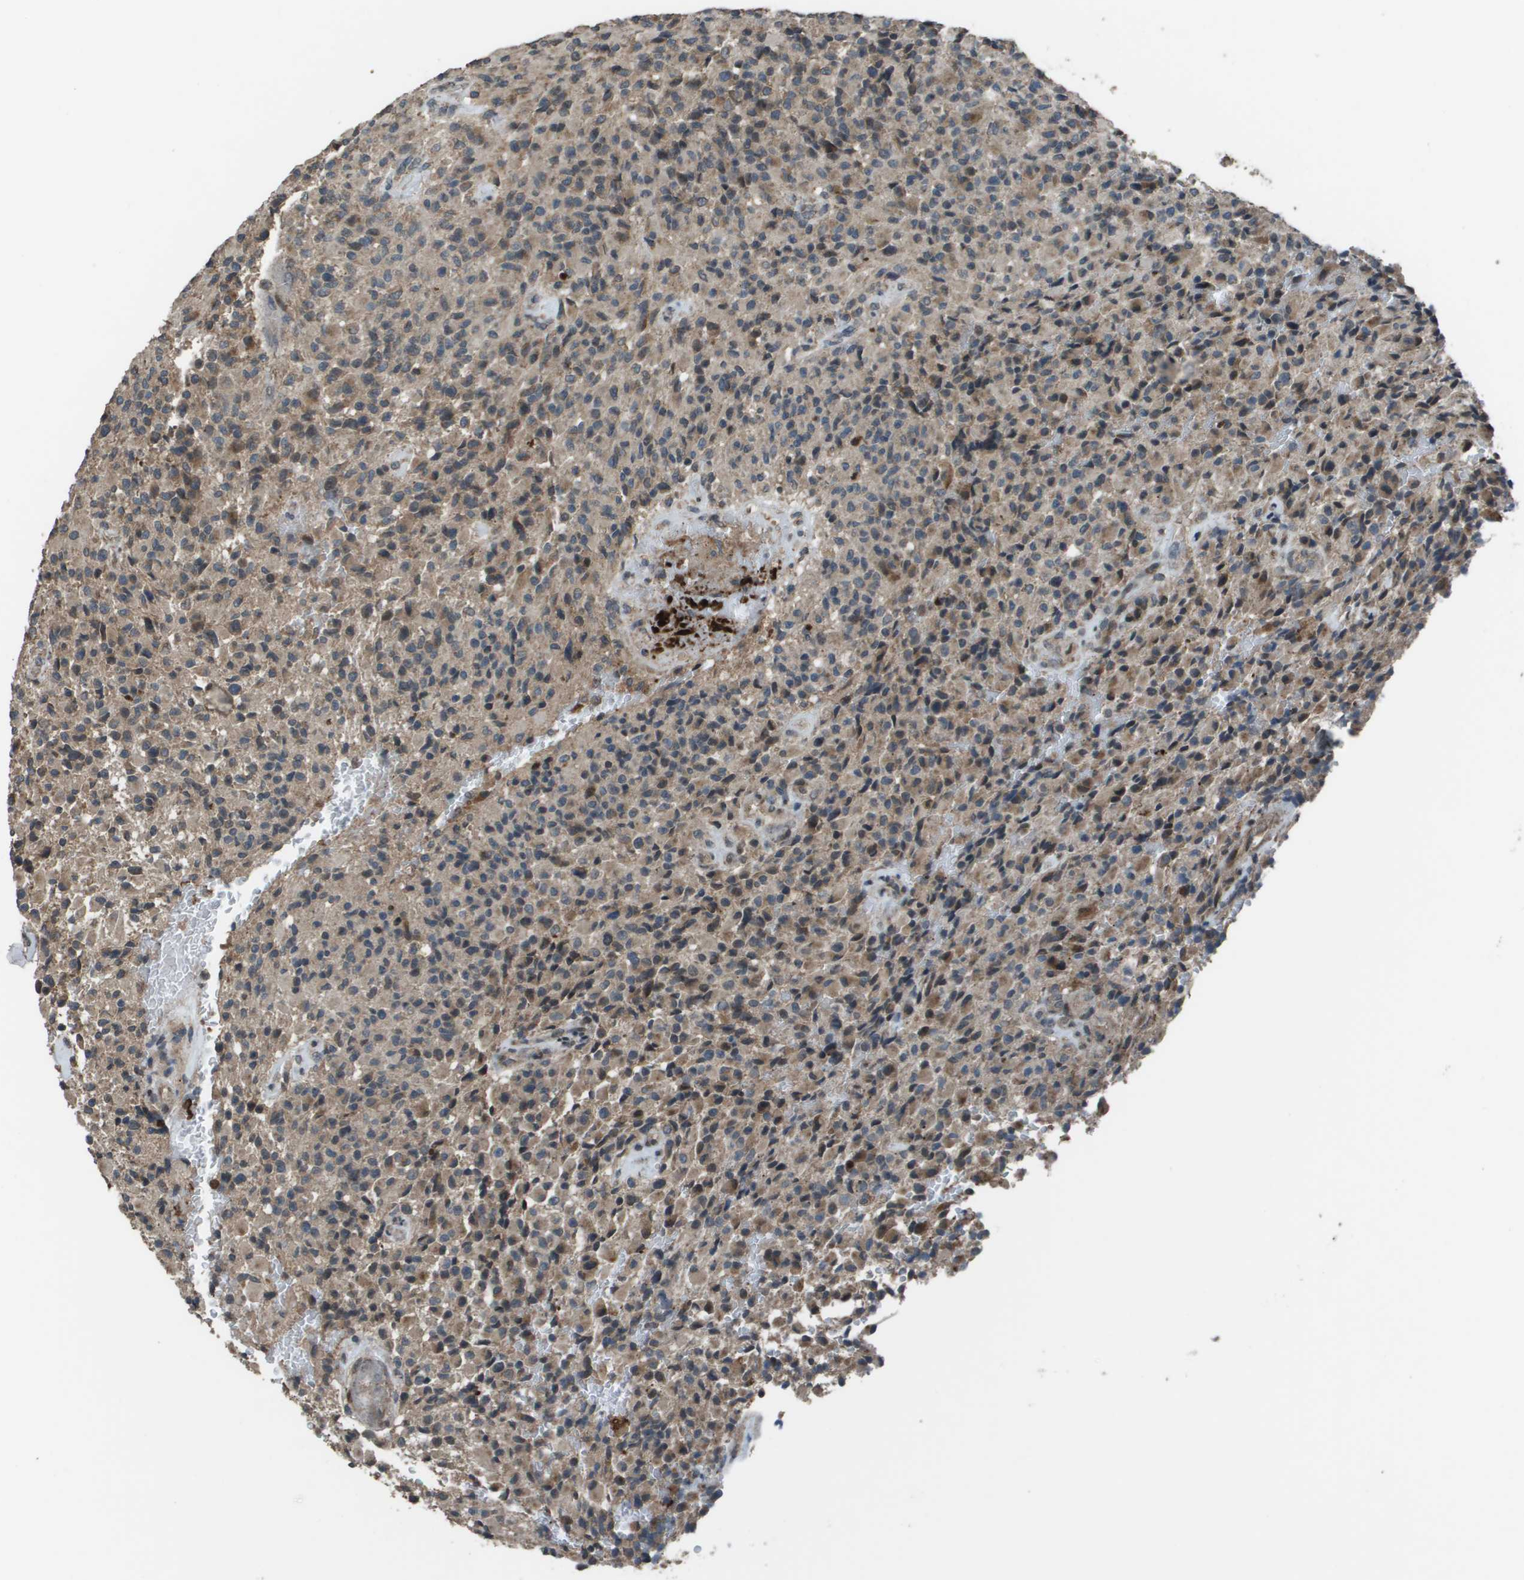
{"staining": {"intensity": "weak", "quantity": "25%-75%", "location": "cytoplasmic/membranous"}, "tissue": "glioma", "cell_type": "Tumor cells", "image_type": "cancer", "snomed": [{"axis": "morphology", "description": "Glioma, malignant, High grade"}, {"axis": "topography", "description": "Brain"}], "caption": "An immunohistochemistry micrograph of tumor tissue is shown. Protein staining in brown labels weak cytoplasmic/membranous positivity in malignant glioma (high-grade) within tumor cells.", "gene": "GOSR2", "patient": {"sex": "male", "age": 71}}